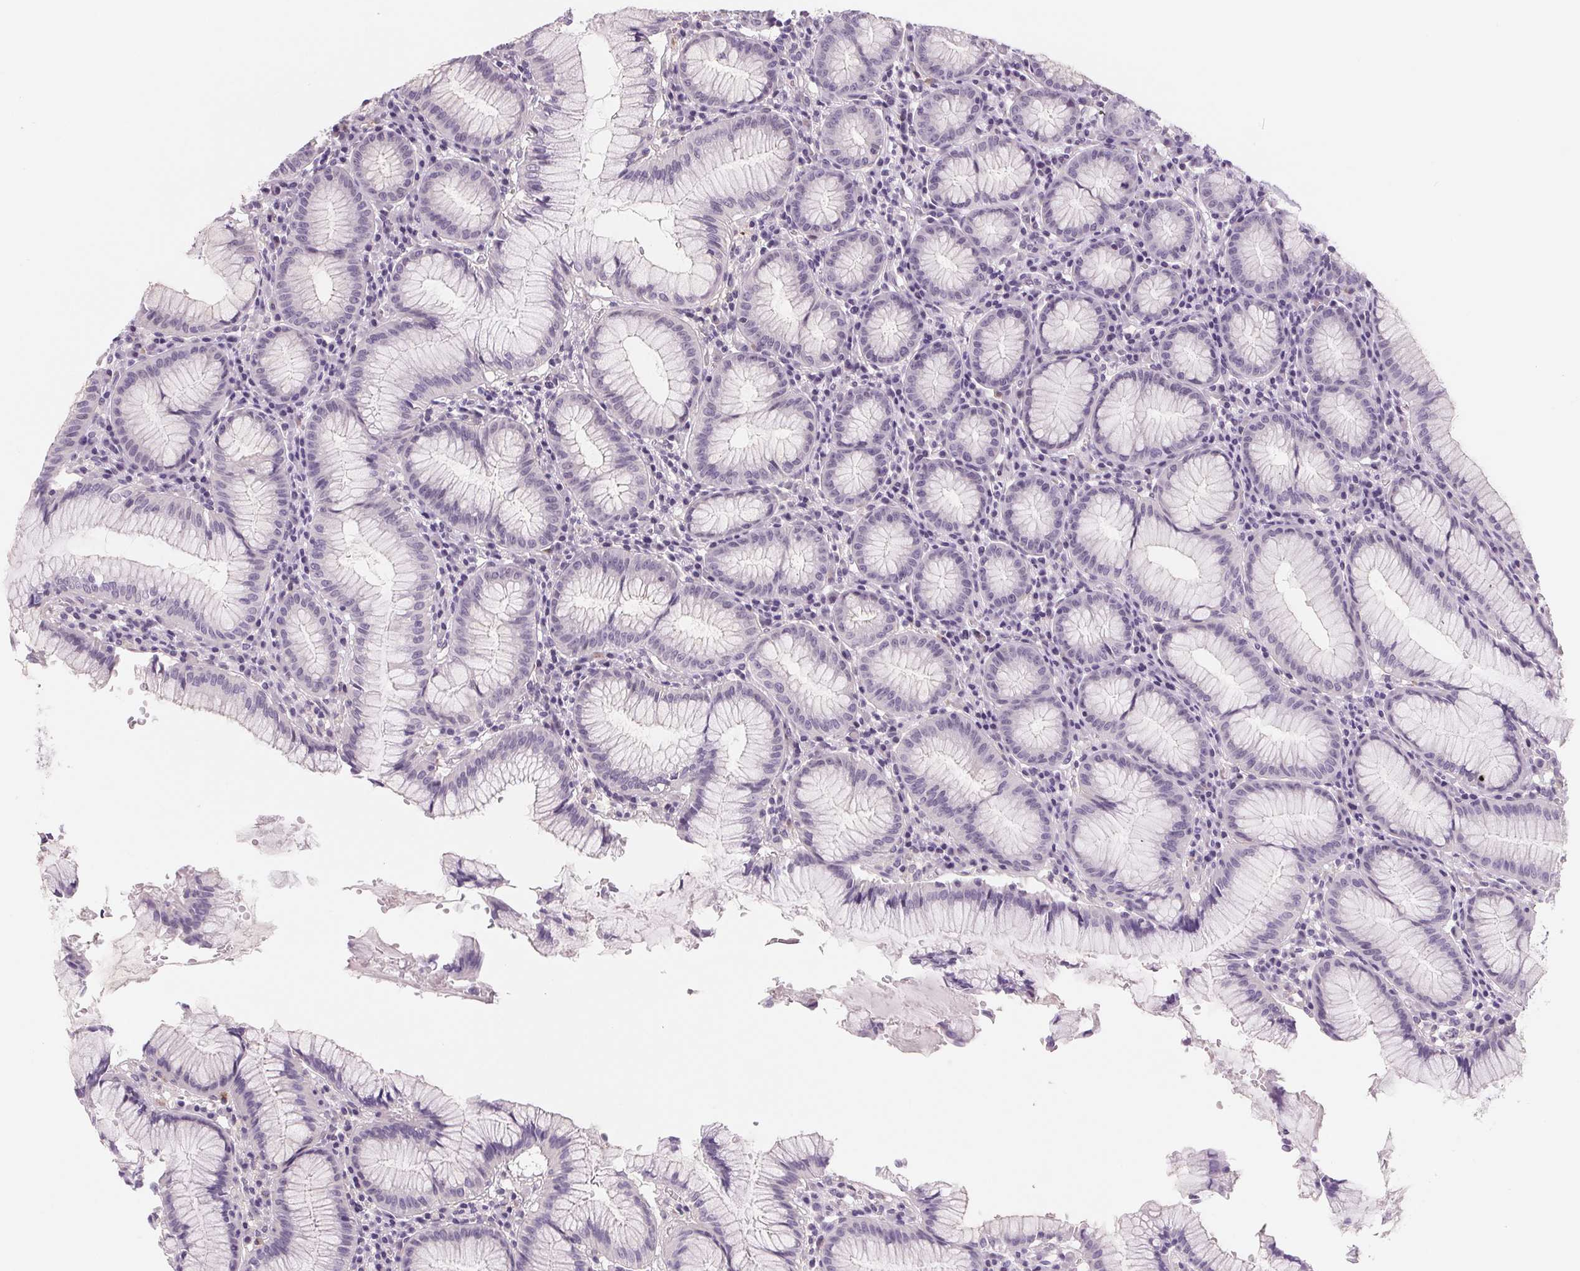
{"staining": {"intensity": "weak", "quantity": "<25%", "location": "cytoplasmic/membranous"}, "tissue": "stomach", "cell_type": "Glandular cells", "image_type": "normal", "snomed": [{"axis": "morphology", "description": "Normal tissue, NOS"}, {"axis": "topography", "description": "Stomach"}], "caption": "Immunohistochemistry (IHC) micrograph of benign stomach stained for a protein (brown), which displays no staining in glandular cells.", "gene": "CFC1B", "patient": {"sex": "male", "age": 55}}